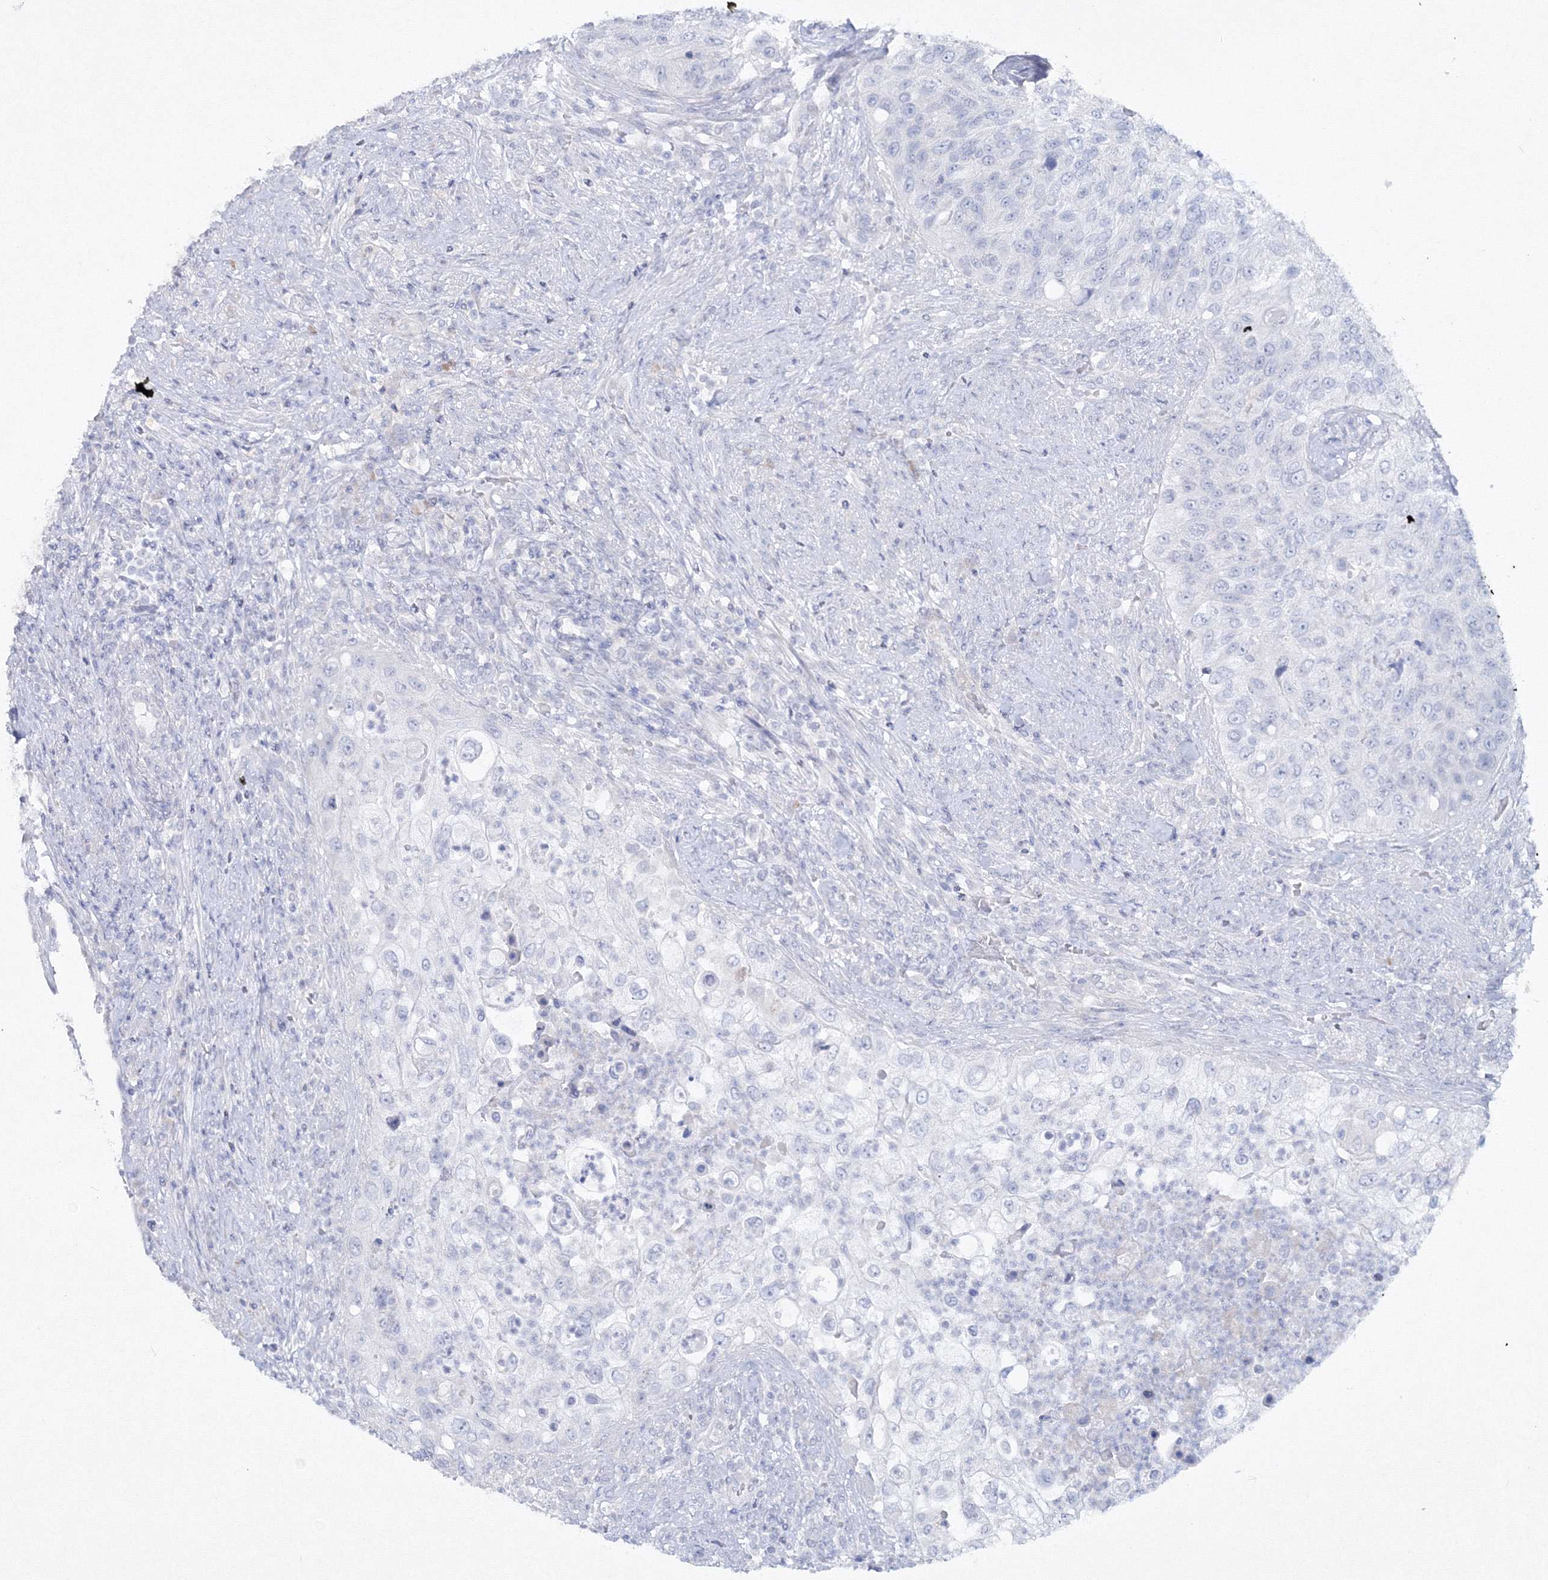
{"staining": {"intensity": "negative", "quantity": "none", "location": "none"}, "tissue": "urothelial cancer", "cell_type": "Tumor cells", "image_type": "cancer", "snomed": [{"axis": "morphology", "description": "Urothelial carcinoma, High grade"}, {"axis": "topography", "description": "Urinary bladder"}], "caption": "DAB (3,3'-diaminobenzidine) immunohistochemical staining of urothelial cancer shows no significant expression in tumor cells.", "gene": "GCKR", "patient": {"sex": "female", "age": 60}}